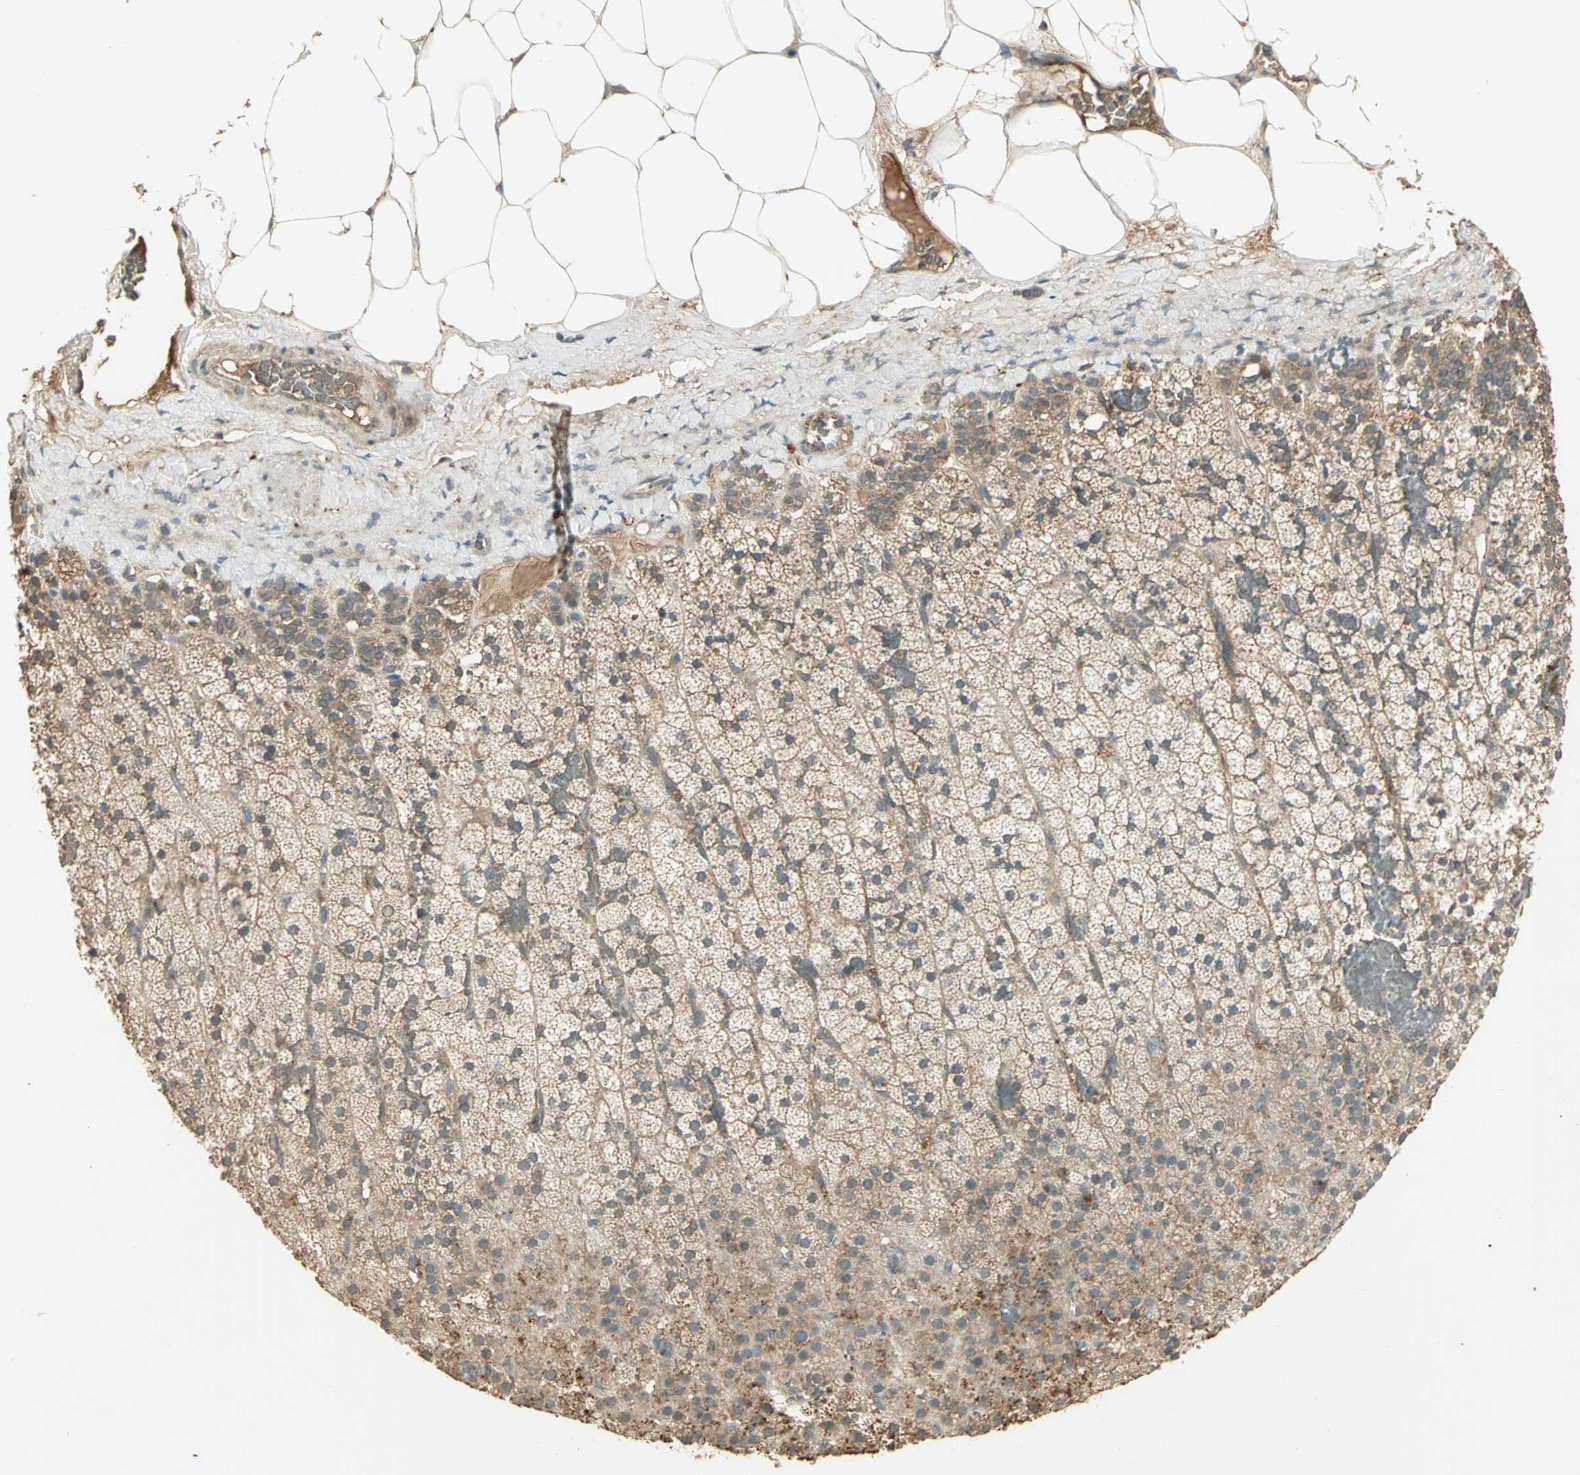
{"staining": {"intensity": "strong", "quantity": "25%-75%", "location": "cytoplasmic/membranous"}, "tissue": "adrenal gland", "cell_type": "Glandular cells", "image_type": "normal", "snomed": [{"axis": "morphology", "description": "Normal tissue, NOS"}, {"axis": "topography", "description": "Adrenal gland"}], "caption": "Protein expression analysis of unremarkable adrenal gland displays strong cytoplasmic/membranous staining in approximately 25%-75% of glandular cells.", "gene": "KEAP1", "patient": {"sex": "male", "age": 35}}